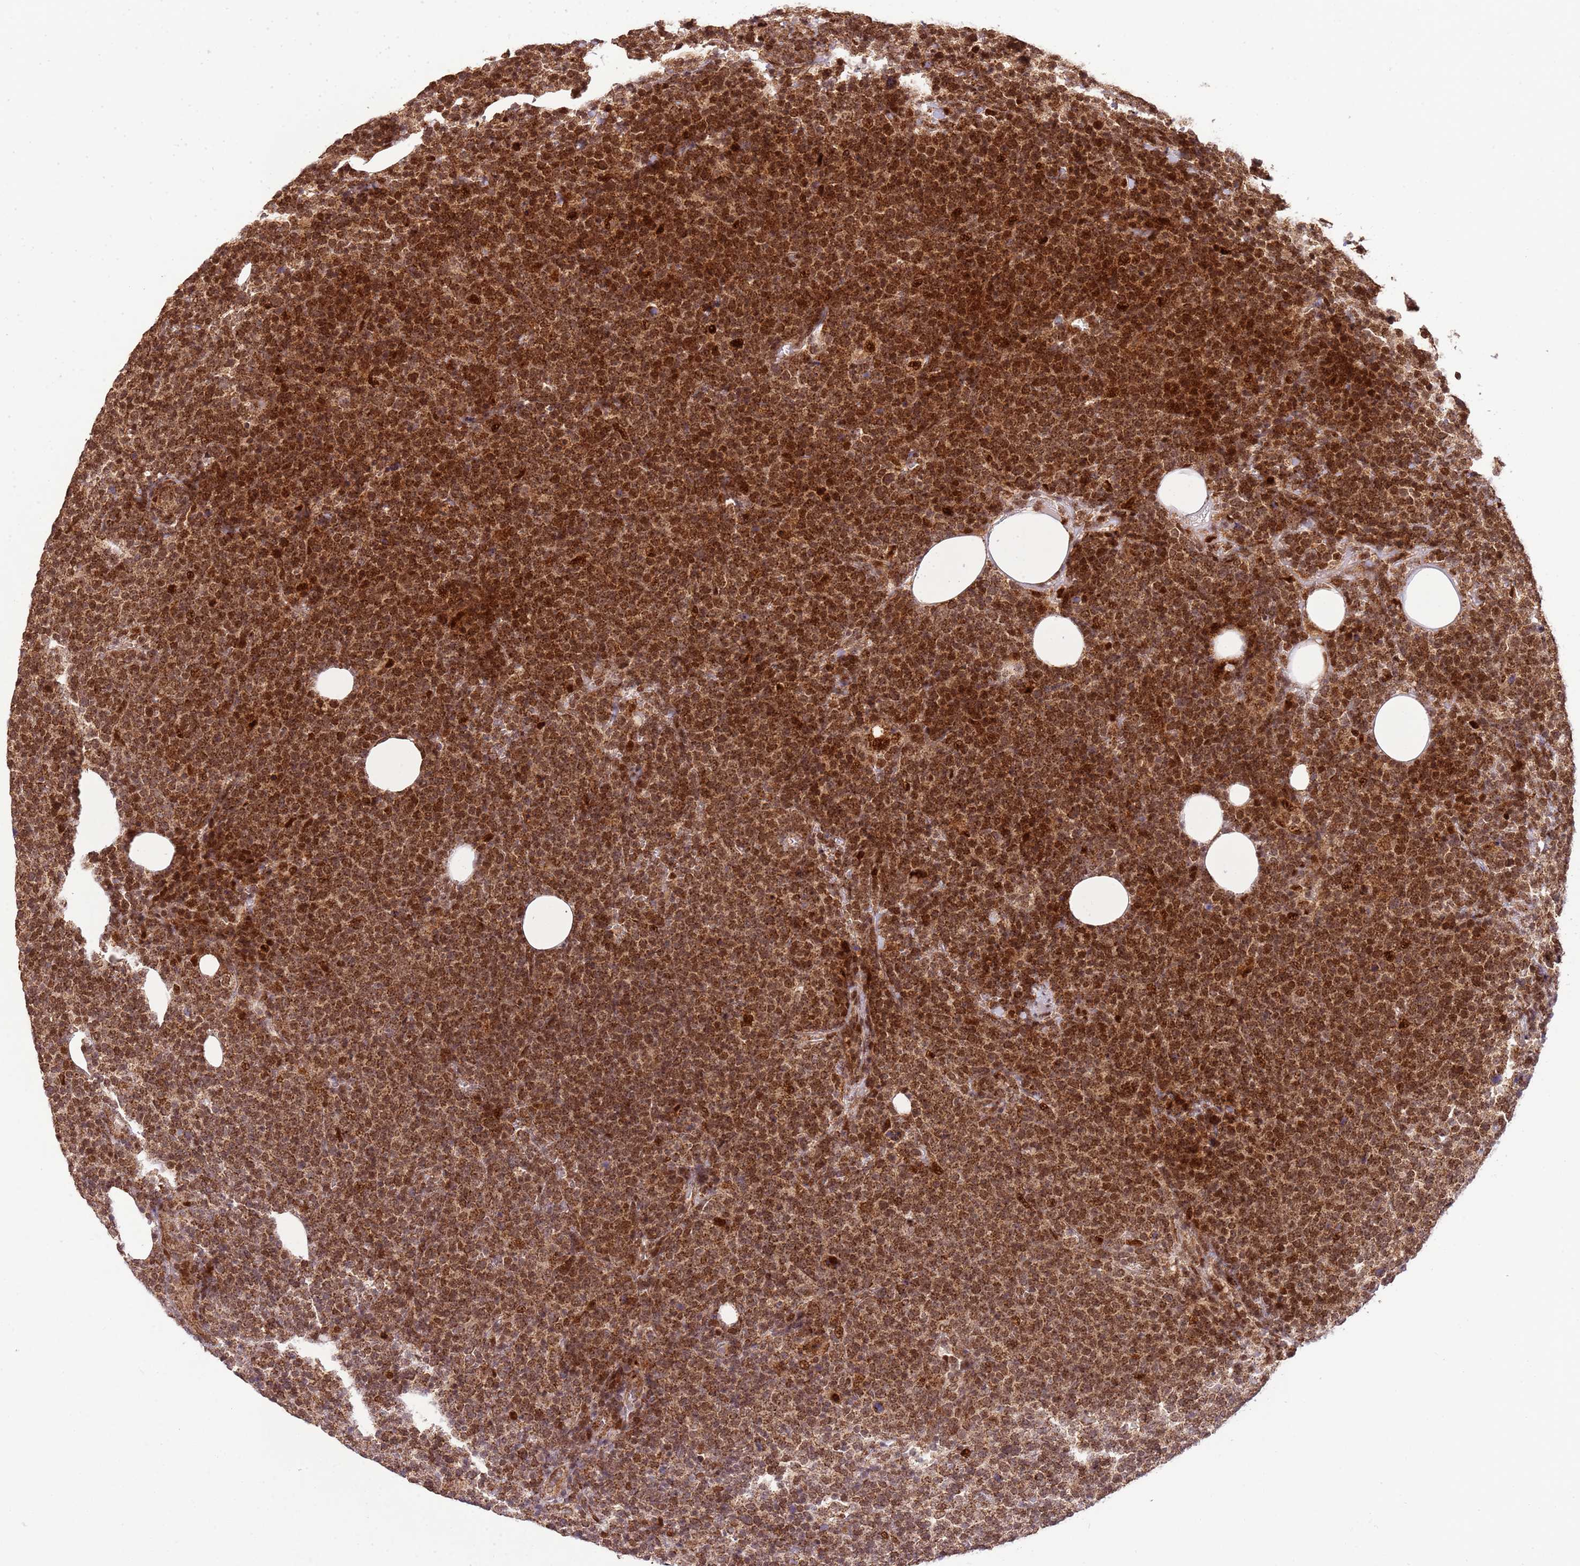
{"staining": {"intensity": "strong", "quantity": ">75%", "location": "cytoplasmic/membranous,nuclear"}, "tissue": "lymphoma", "cell_type": "Tumor cells", "image_type": "cancer", "snomed": [{"axis": "morphology", "description": "Malignant lymphoma, non-Hodgkin's type, High grade"}, {"axis": "topography", "description": "Lymph node"}], "caption": "Strong cytoplasmic/membranous and nuclear protein staining is seen in approximately >75% of tumor cells in malignant lymphoma, non-Hodgkin's type (high-grade). Nuclei are stained in blue.", "gene": "PEX14", "patient": {"sex": "male", "age": 61}}